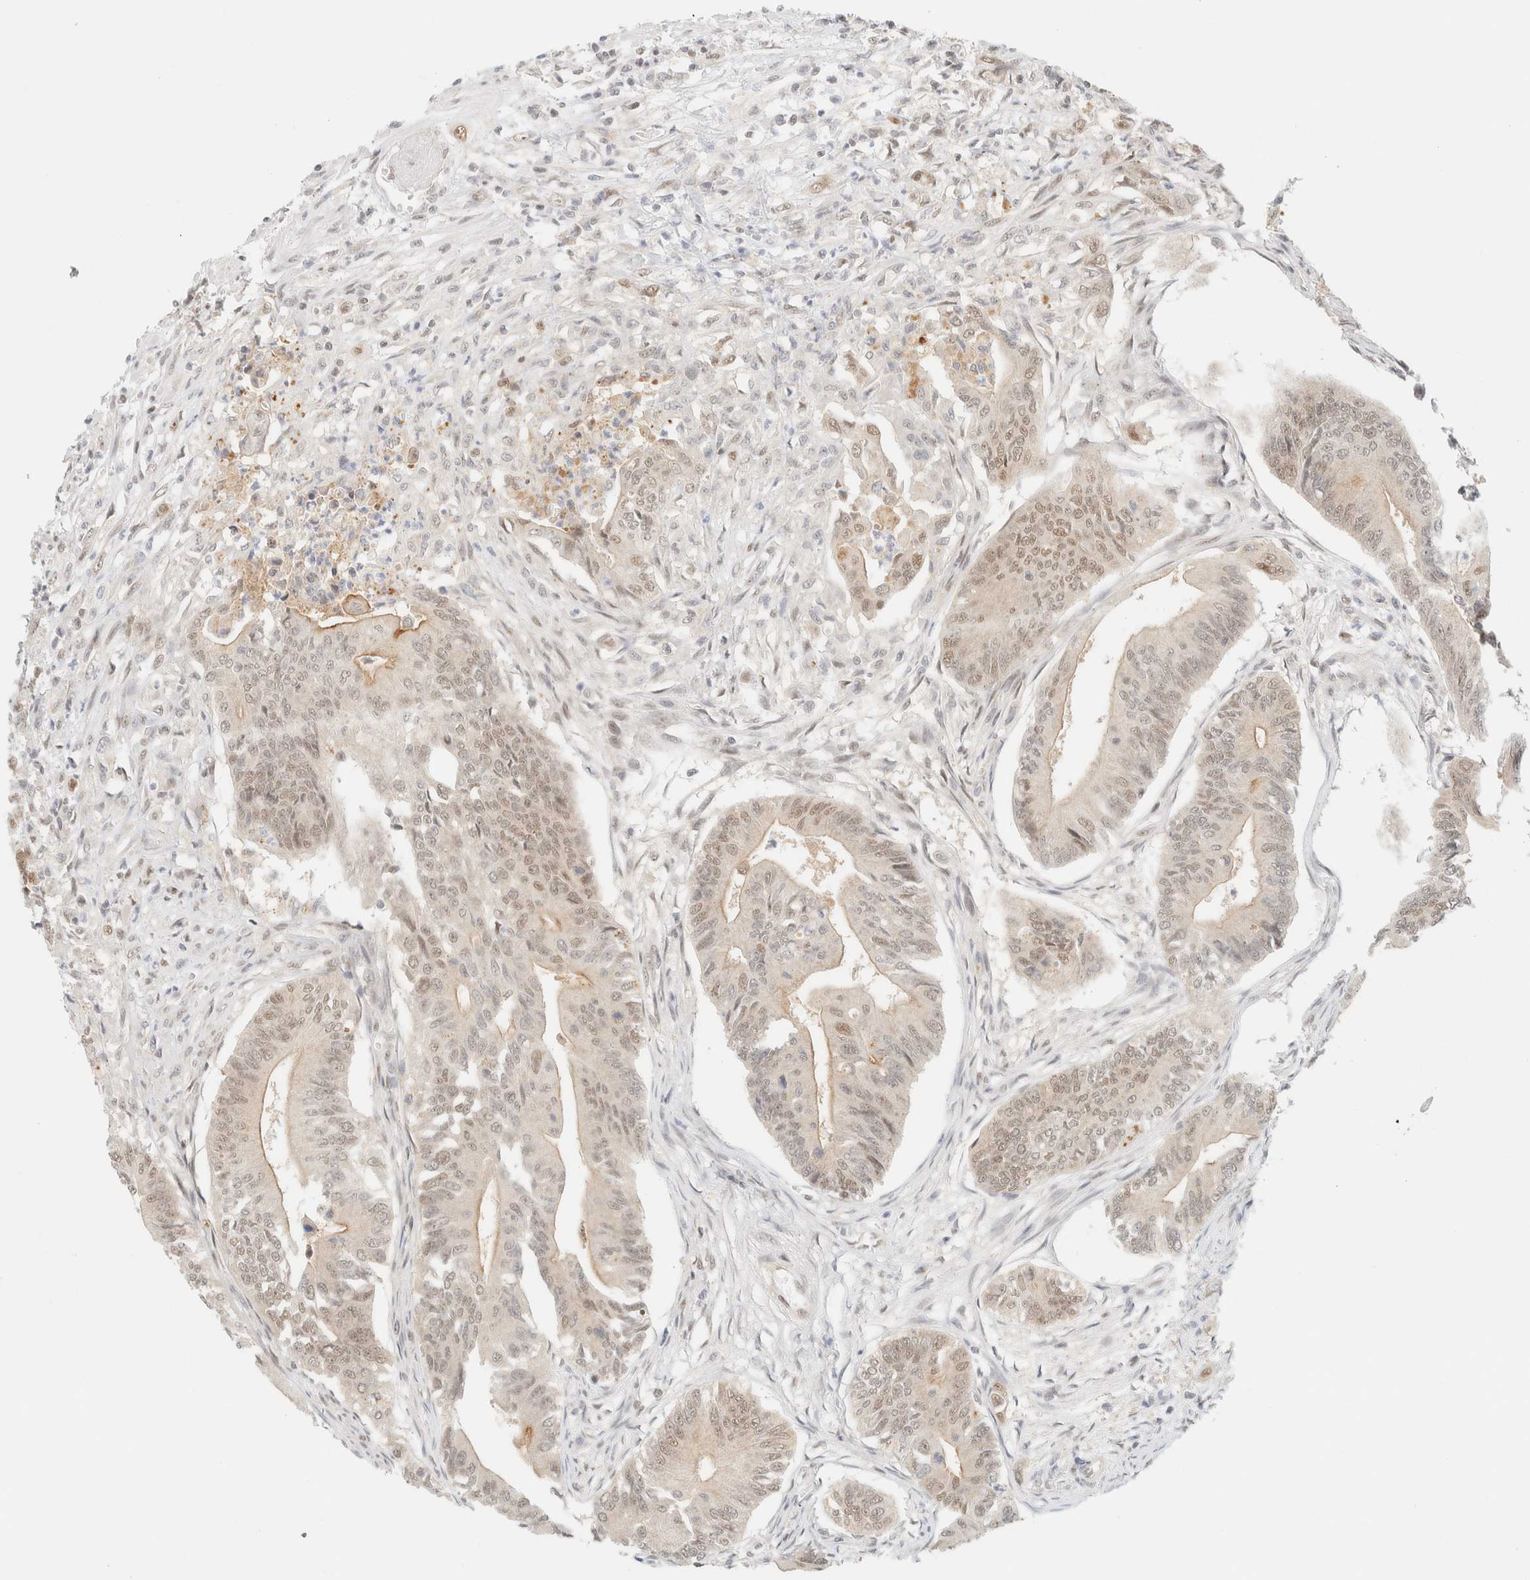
{"staining": {"intensity": "weak", "quantity": "25%-75%", "location": "nuclear"}, "tissue": "colorectal cancer", "cell_type": "Tumor cells", "image_type": "cancer", "snomed": [{"axis": "morphology", "description": "Adenoma, NOS"}, {"axis": "morphology", "description": "Adenocarcinoma, NOS"}, {"axis": "topography", "description": "Colon"}], "caption": "Immunohistochemistry (IHC) histopathology image of adenocarcinoma (colorectal) stained for a protein (brown), which displays low levels of weak nuclear positivity in approximately 25%-75% of tumor cells.", "gene": "PYGO2", "patient": {"sex": "male", "age": 79}}